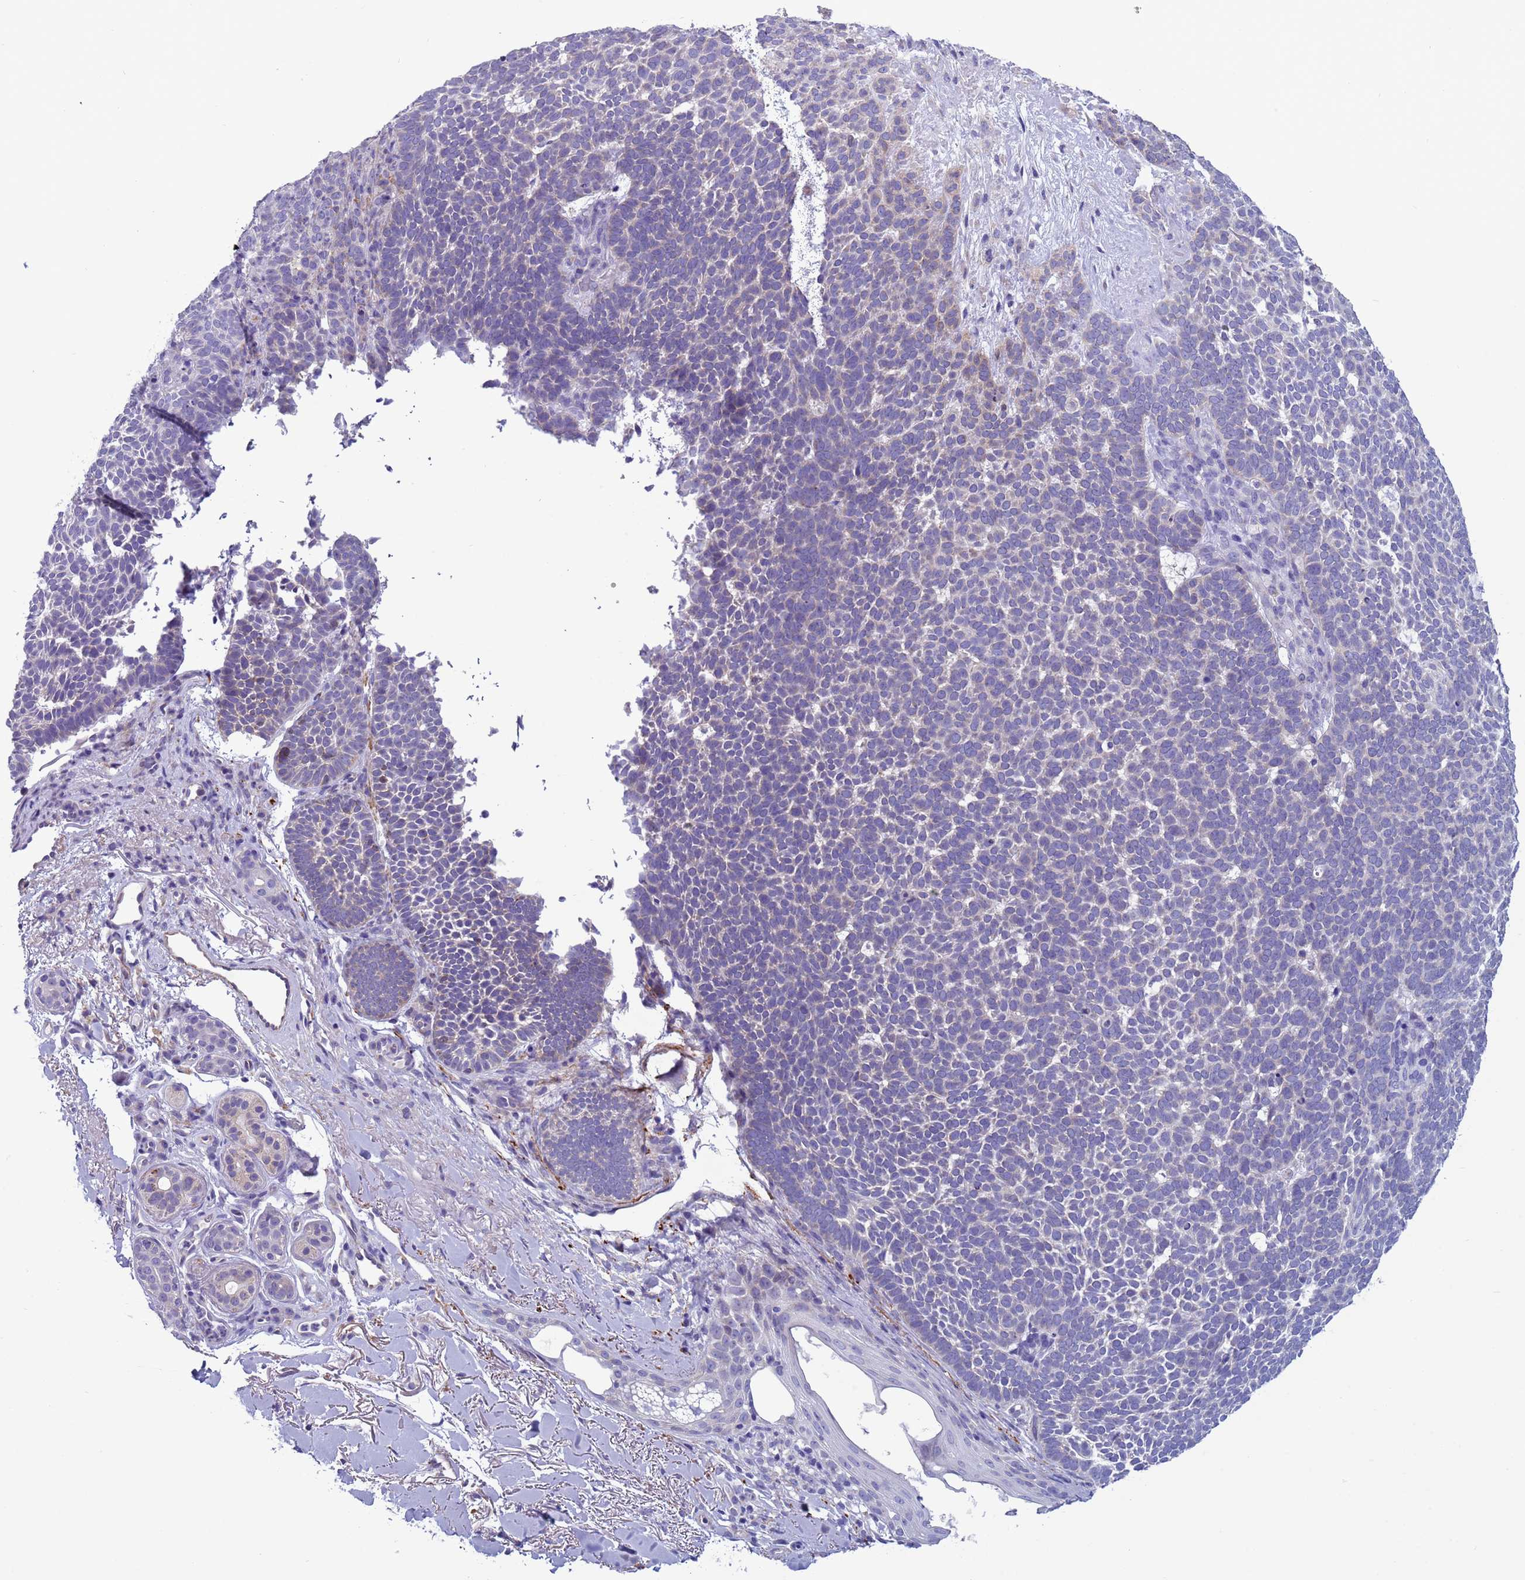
{"staining": {"intensity": "negative", "quantity": "none", "location": "none"}, "tissue": "skin cancer", "cell_type": "Tumor cells", "image_type": "cancer", "snomed": [{"axis": "morphology", "description": "Basal cell carcinoma"}, {"axis": "topography", "description": "Skin"}], "caption": "This is a photomicrograph of IHC staining of basal cell carcinoma (skin), which shows no positivity in tumor cells.", "gene": "ABHD17B", "patient": {"sex": "female", "age": 77}}